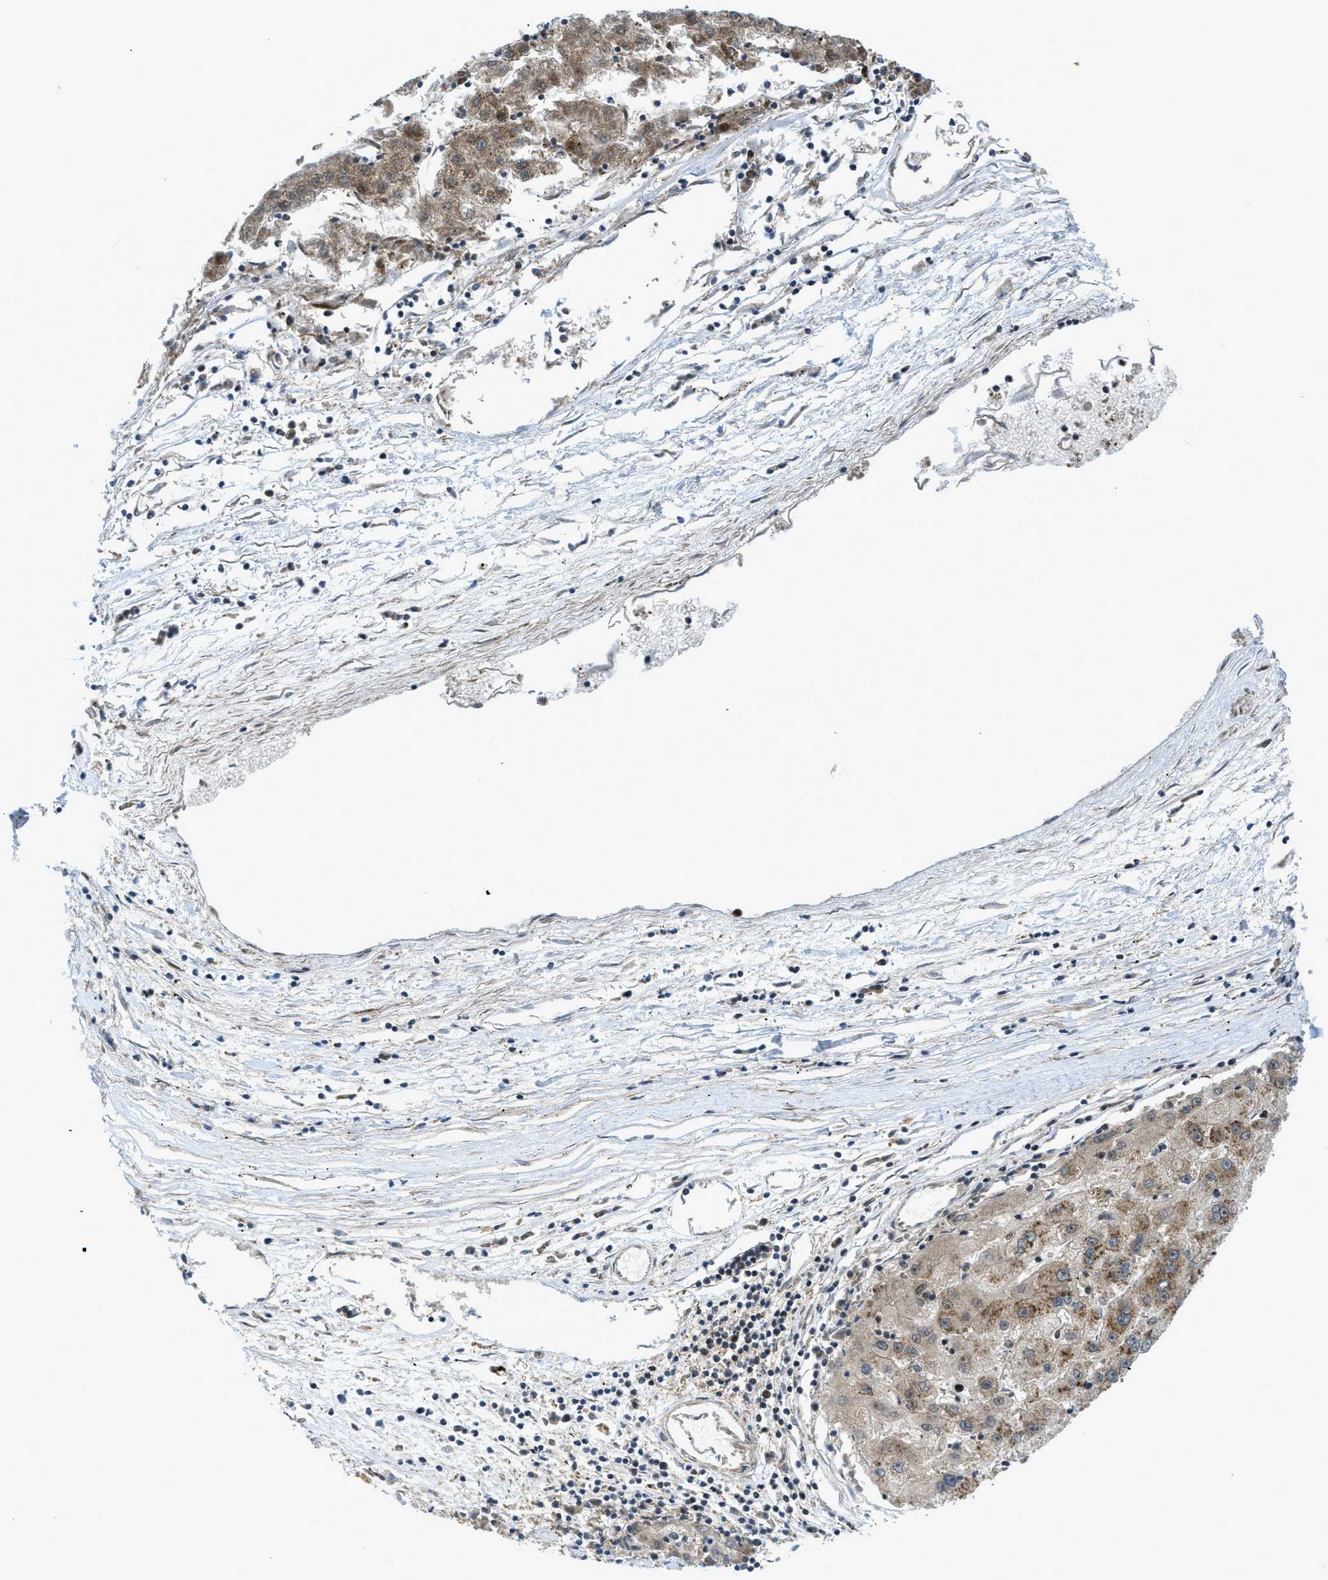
{"staining": {"intensity": "moderate", "quantity": ">75%", "location": "cytoplasmic/membranous"}, "tissue": "liver cancer", "cell_type": "Tumor cells", "image_type": "cancer", "snomed": [{"axis": "morphology", "description": "Carcinoma, Hepatocellular, NOS"}, {"axis": "topography", "description": "Liver"}], "caption": "Protein staining shows moderate cytoplasmic/membranous staining in about >75% of tumor cells in liver cancer.", "gene": "DNAJC28", "patient": {"sex": "male", "age": 72}}